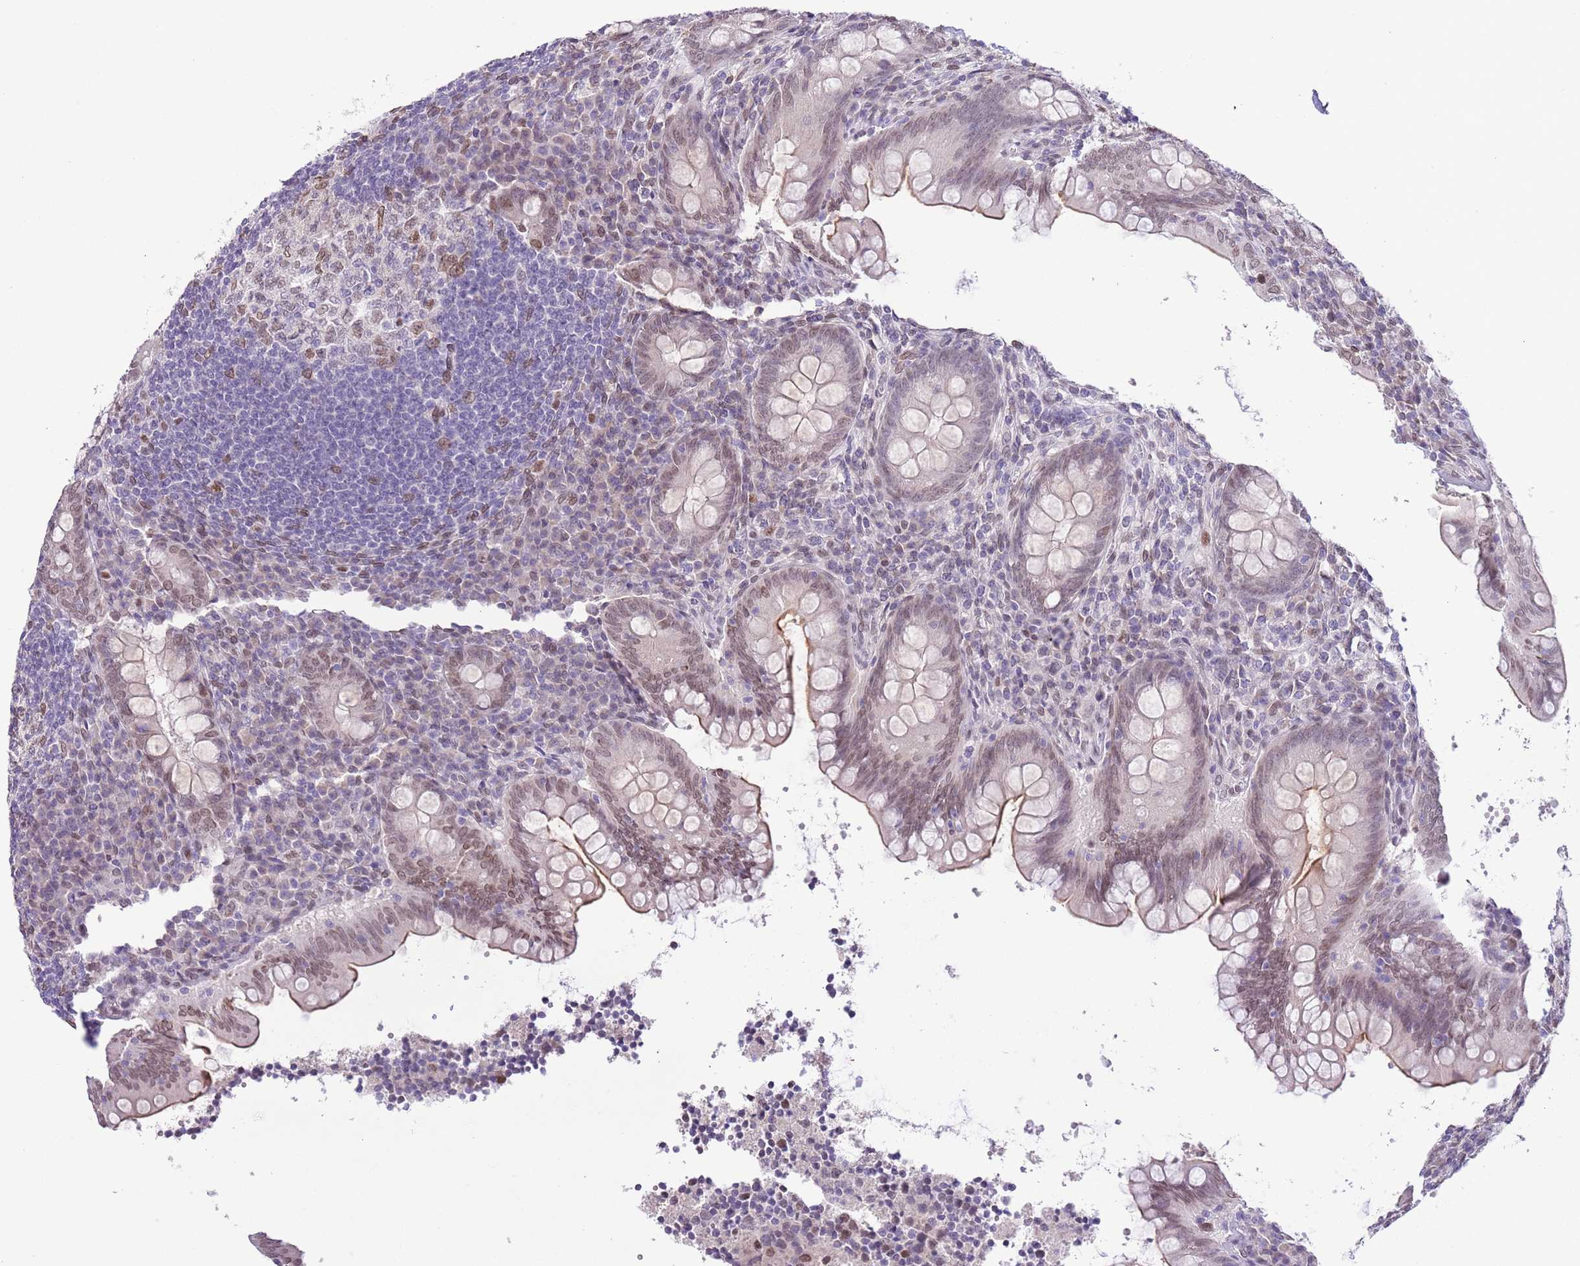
{"staining": {"intensity": "moderate", "quantity": ">75%", "location": "cytoplasmic/membranous,nuclear"}, "tissue": "appendix", "cell_type": "Glandular cells", "image_type": "normal", "snomed": [{"axis": "morphology", "description": "Normal tissue, NOS"}, {"axis": "topography", "description": "Appendix"}], "caption": "Brown immunohistochemical staining in unremarkable appendix reveals moderate cytoplasmic/membranous,nuclear staining in approximately >75% of glandular cells.", "gene": "ZGLP1", "patient": {"sex": "female", "age": 33}}